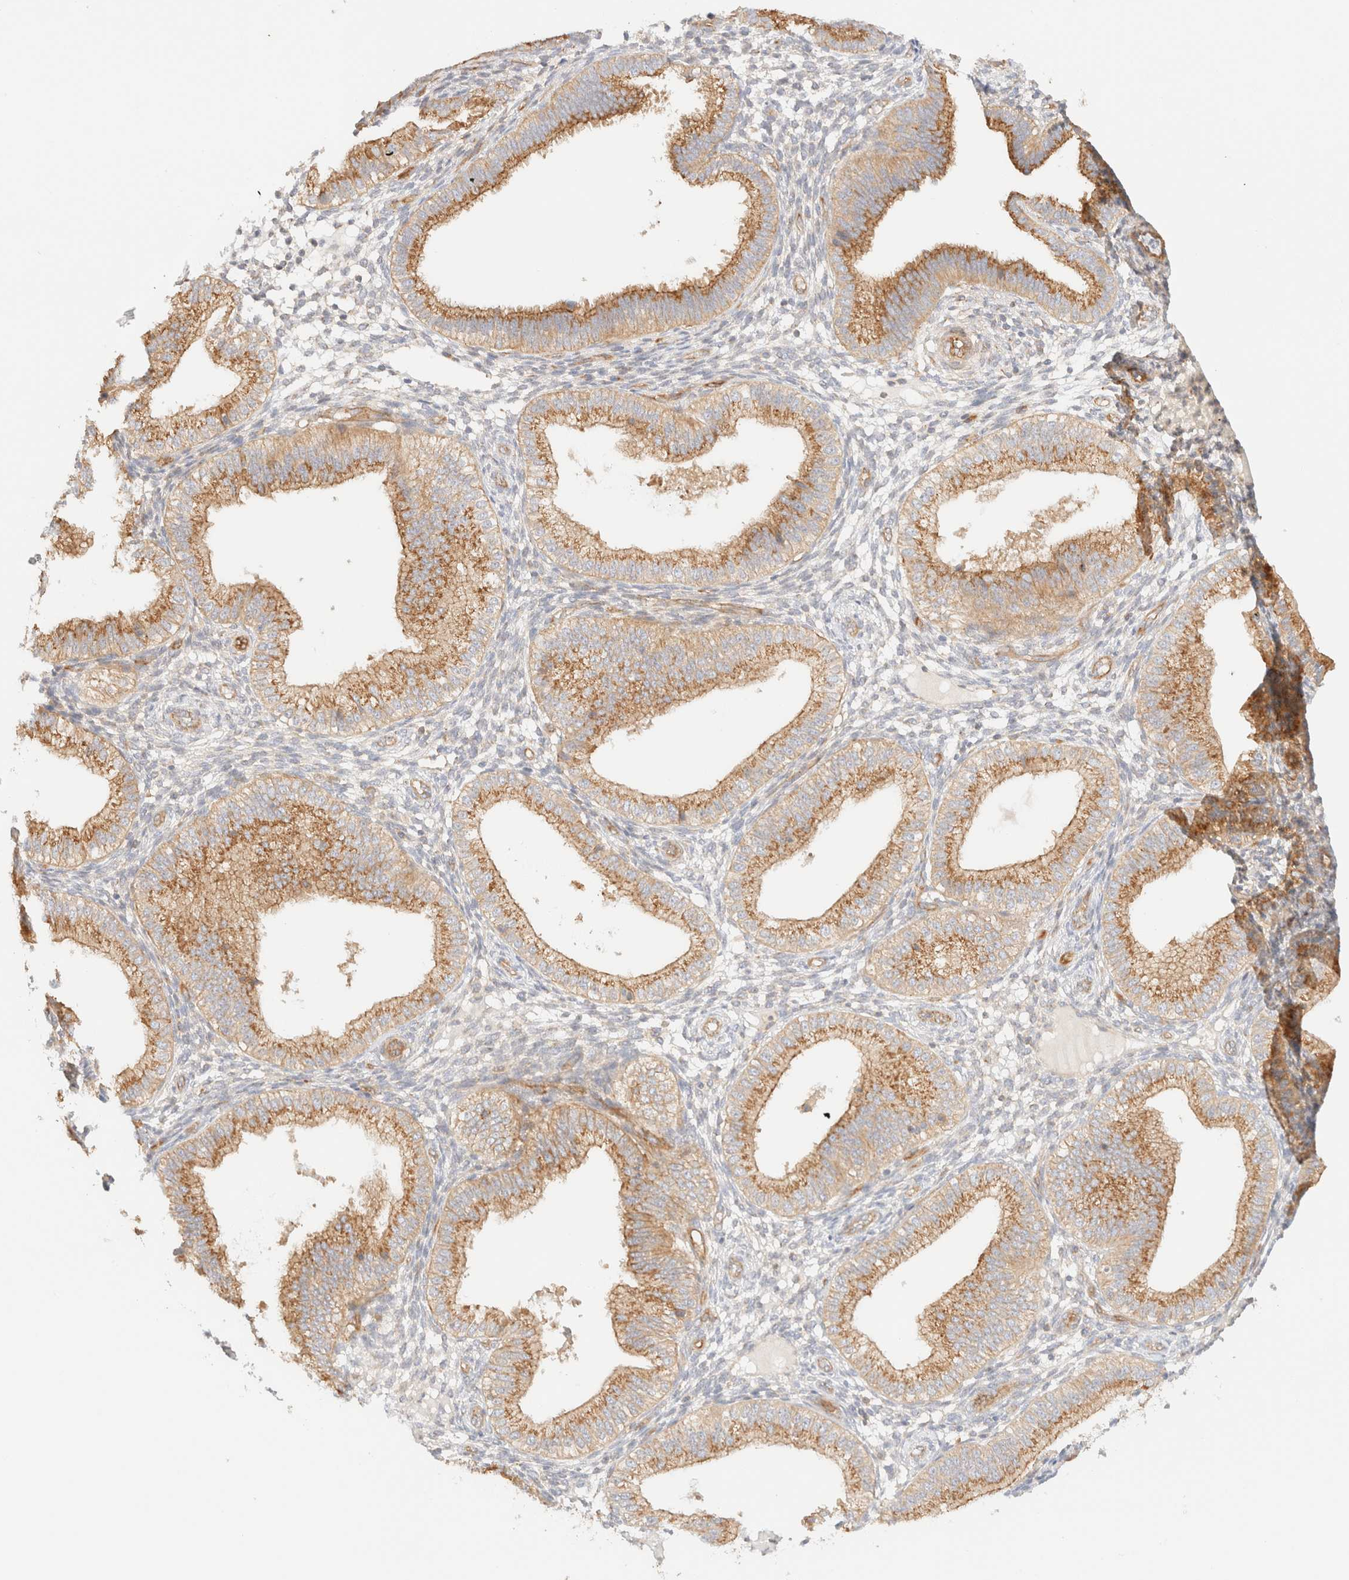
{"staining": {"intensity": "negative", "quantity": "none", "location": "none"}, "tissue": "endometrium", "cell_type": "Cells in endometrial stroma", "image_type": "normal", "snomed": [{"axis": "morphology", "description": "Normal tissue, NOS"}, {"axis": "topography", "description": "Endometrium"}], "caption": "Cells in endometrial stroma are negative for protein expression in unremarkable human endometrium. (Brightfield microscopy of DAB (3,3'-diaminobenzidine) immunohistochemistry at high magnification).", "gene": "MYO10", "patient": {"sex": "female", "age": 39}}